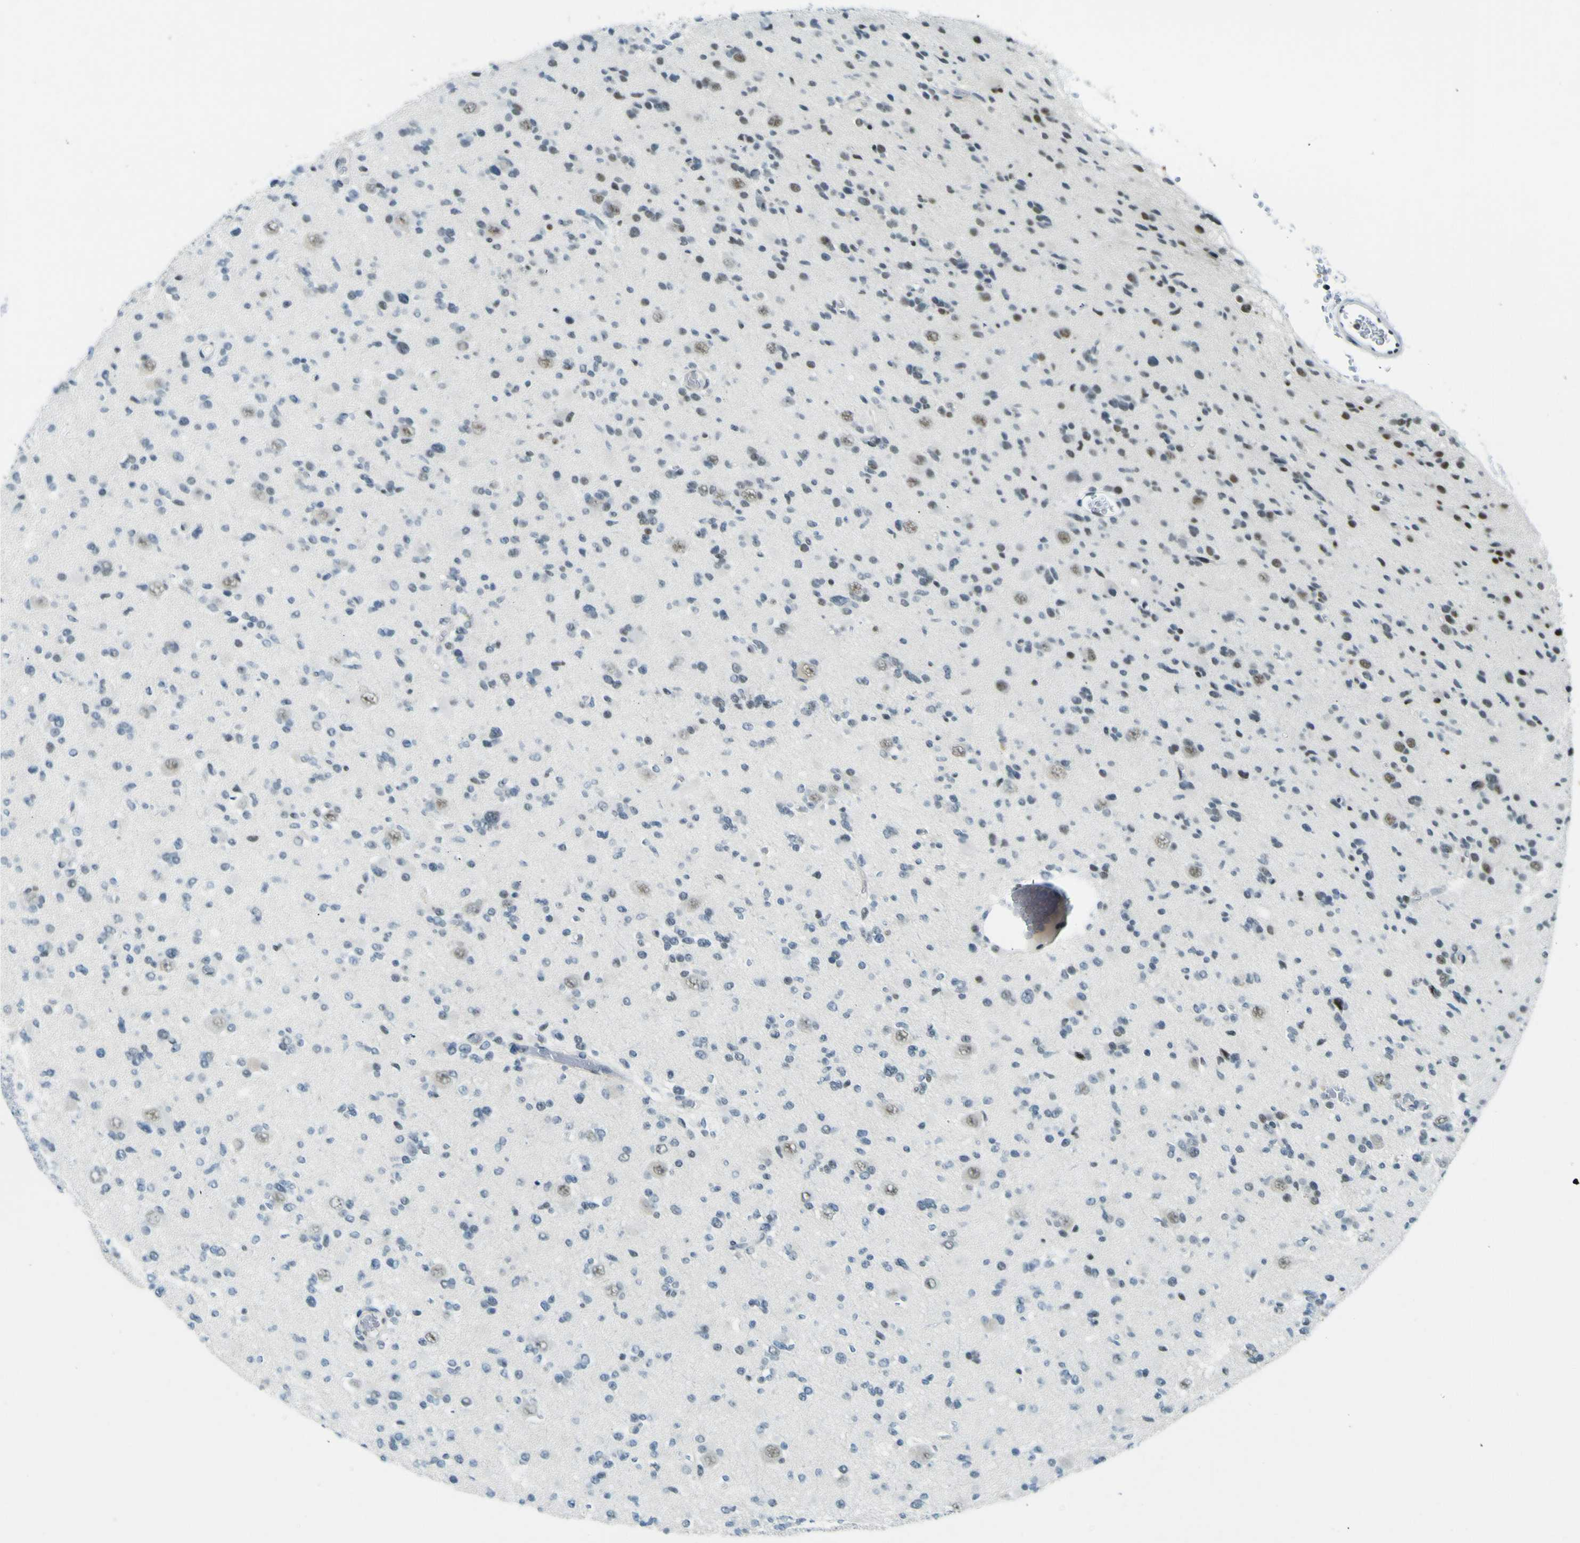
{"staining": {"intensity": "weak", "quantity": "<25%", "location": "nuclear"}, "tissue": "glioma", "cell_type": "Tumor cells", "image_type": "cancer", "snomed": [{"axis": "morphology", "description": "Glioma, malignant, Low grade"}, {"axis": "topography", "description": "Brain"}], "caption": "Immunohistochemical staining of human glioma displays no significant staining in tumor cells. Brightfield microscopy of immunohistochemistry (IHC) stained with DAB (3,3'-diaminobenzidine) (brown) and hematoxylin (blue), captured at high magnification.", "gene": "CEBPG", "patient": {"sex": "female", "age": 22}}